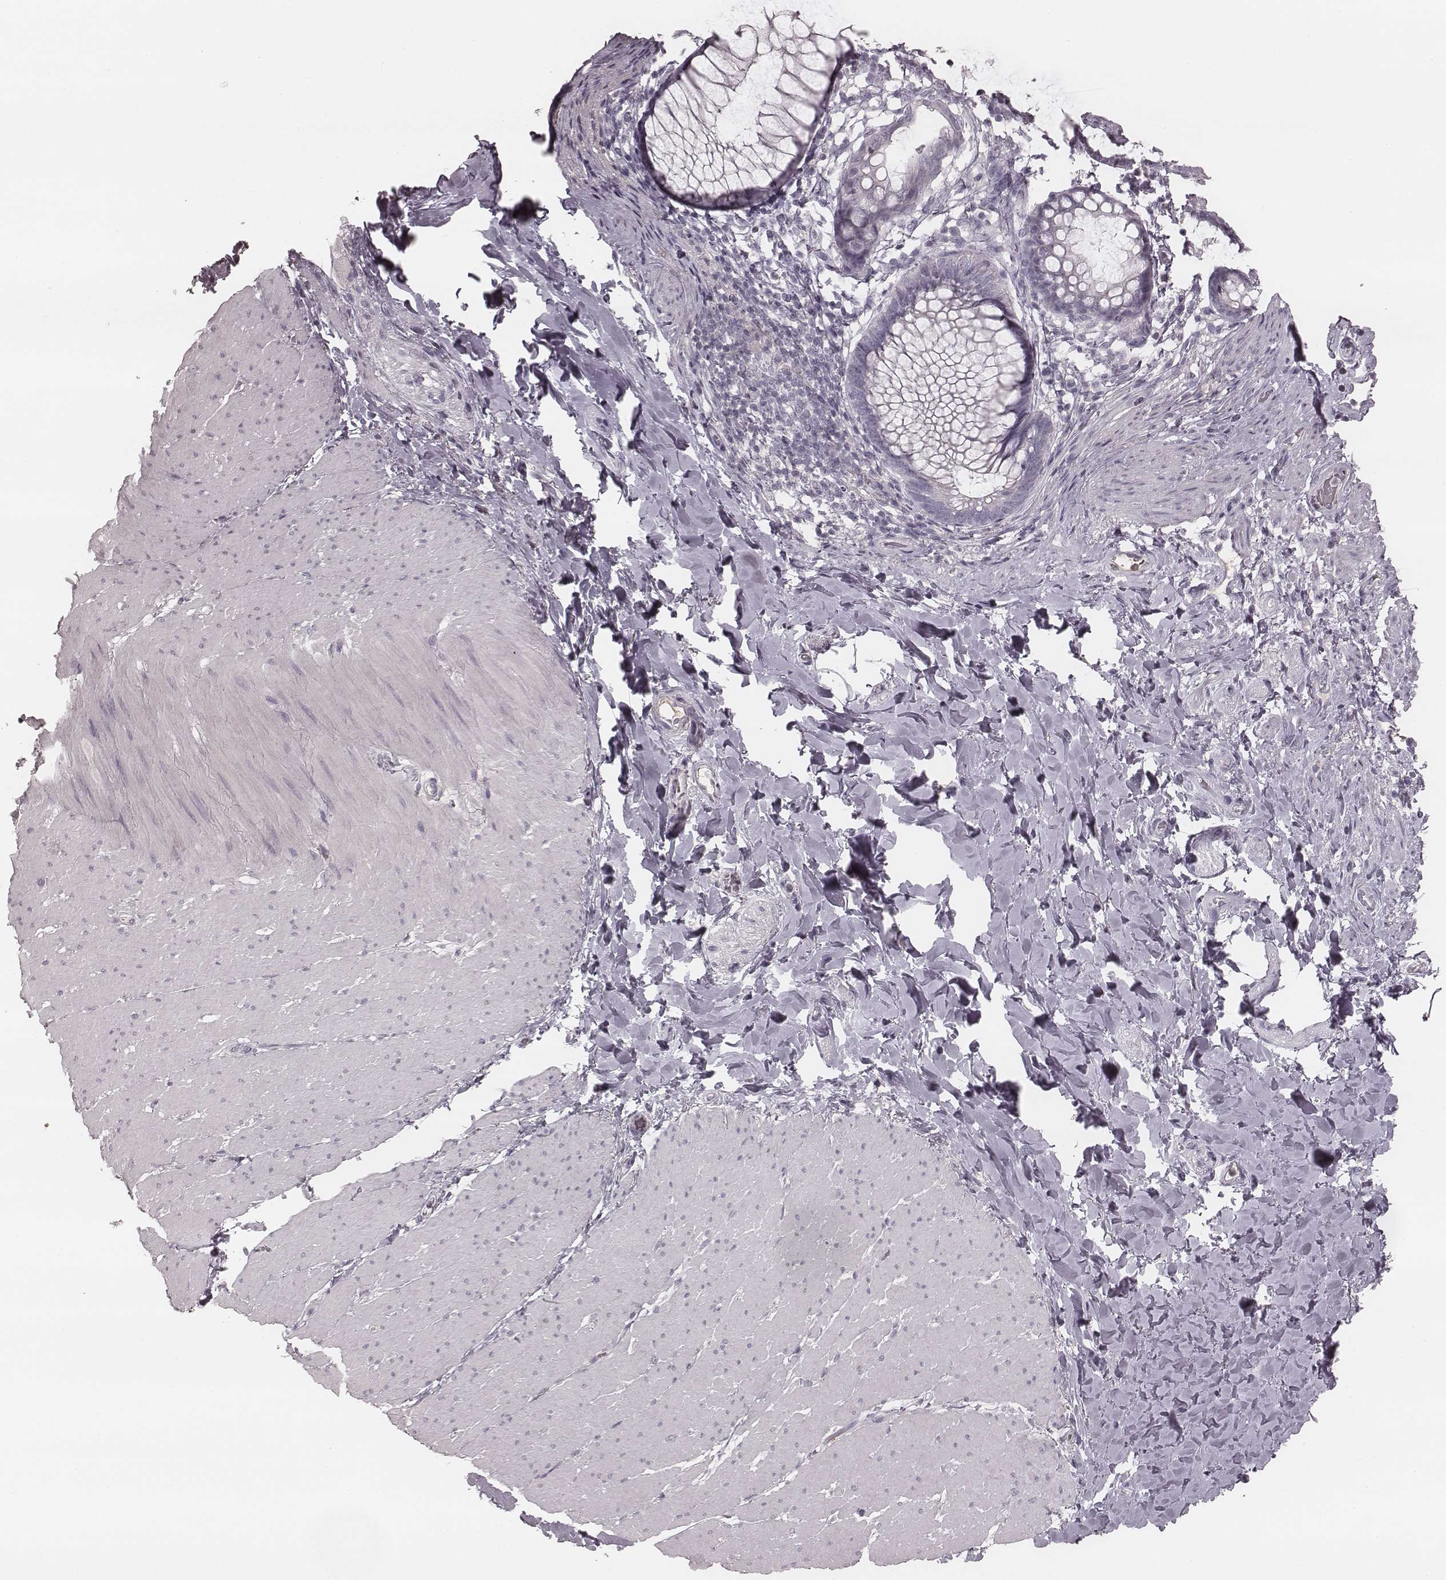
{"staining": {"intensity": "negative", "quantity": "none", "location": "none"}, "tissue": "smooth muscle", "cell_type": "Smooth muscle cells", "image_type": "normal", "snomed": [{"axis": "morphology", "description": "Normal tissue, NOS"}, {"axis": "topography", "description": "Smooth muscle"}, {"axis": "topography", "description": "Rectum"}], "caption": "Immunohistochemical staining of normal smooth muscle demonstrates no significant positivity in smooth muscle cells.", "gene": "SMIM24", "patient": {"sex": "male", "age": 53}}